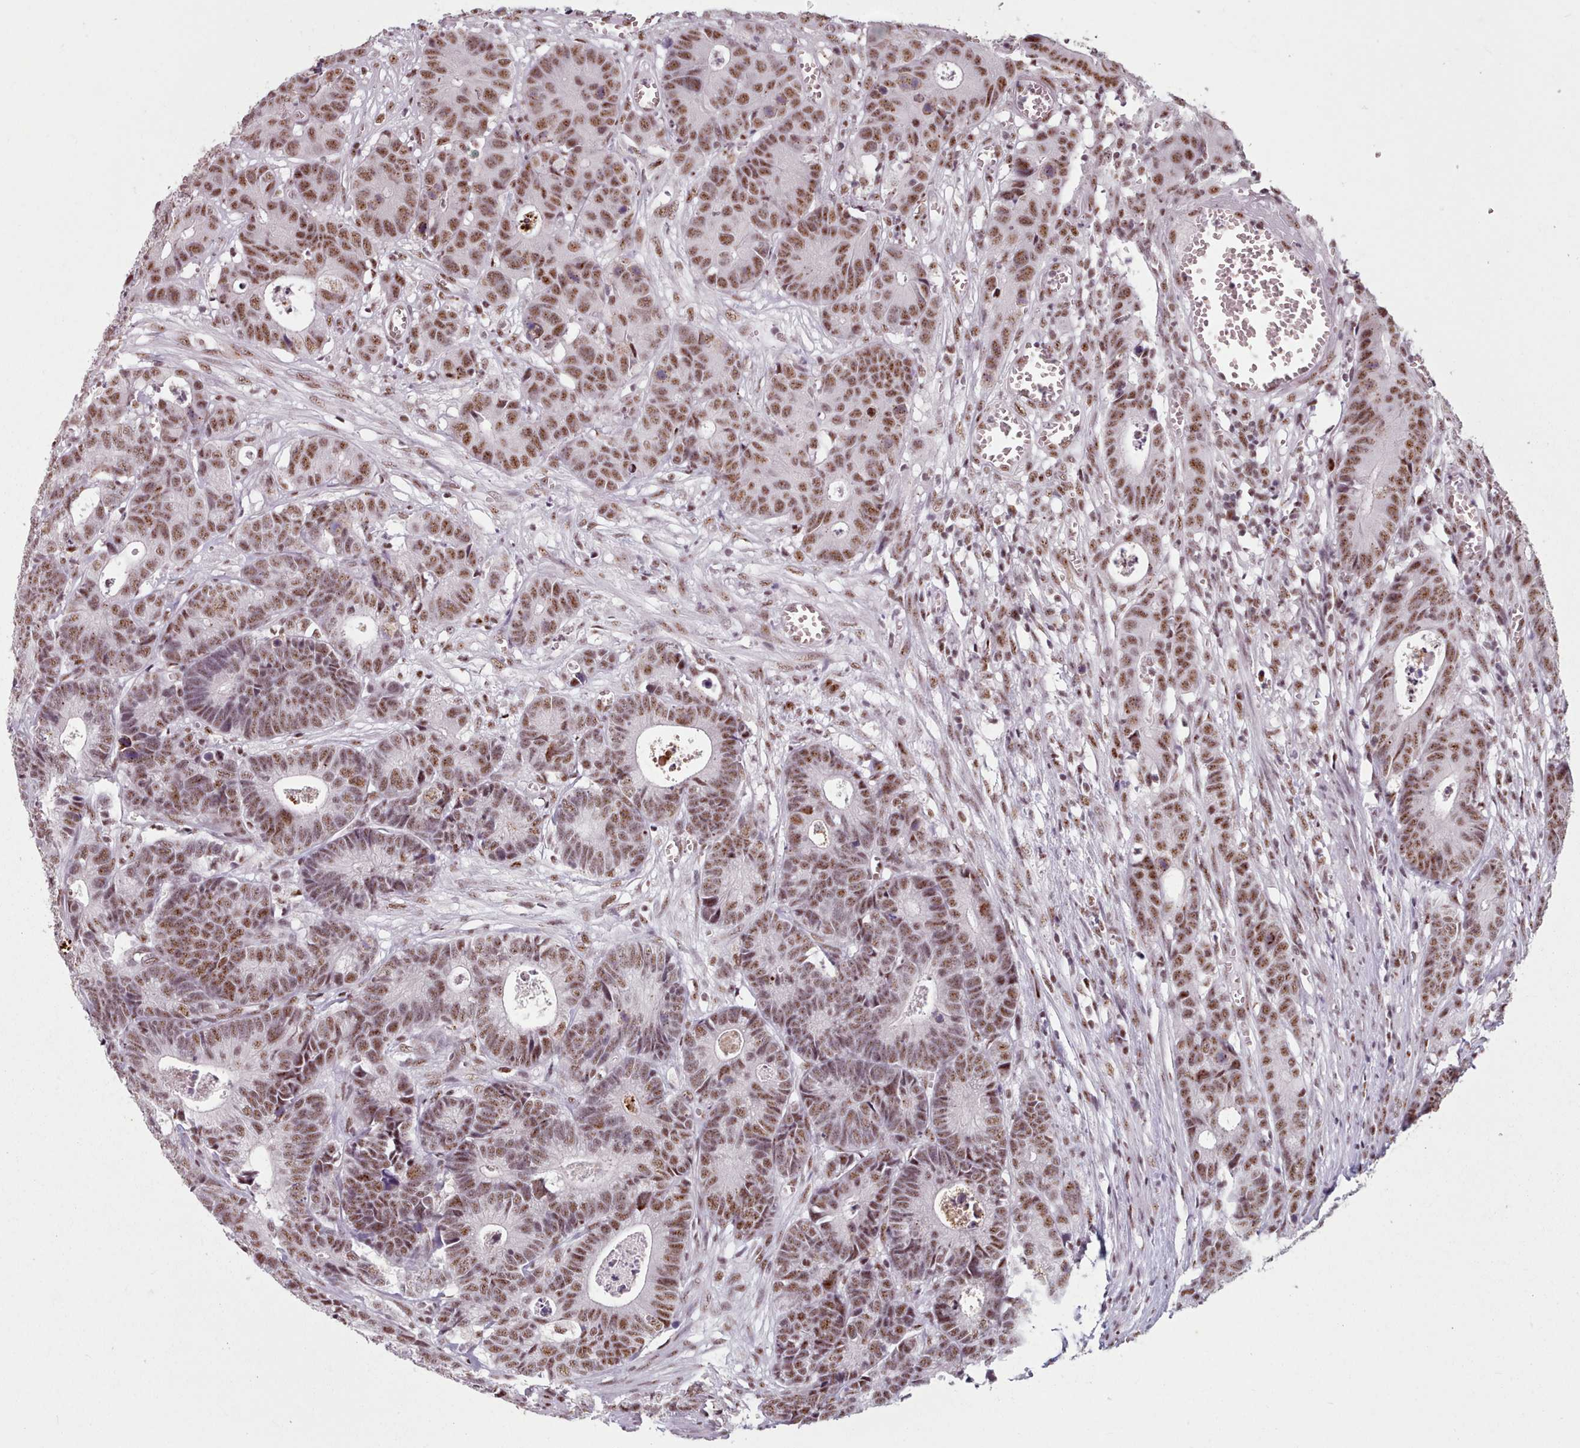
{"staining": {"intensity": "moderate", "quantity": ">75%", "location": "nuclear"}, "tissue": "colorectal cancer", "cell_type": "Tumor cells", "image_type": "cancer", "snomed": [{"axis": "morphology", "description": "Adenocarcinoma, NOS"}, {"axis": "topography", "description": "Colon"}], "caption": "Colorectal cancer (adenocarcinoma) tissue displays moderate nuclear positivity in about >75% of tumor cells, visualized by immunohistochemistry. (IHC, brightfield microscopy, high magnification).", "gene": "SRRM1", "patient": {"sex": "female", "age": 57}}